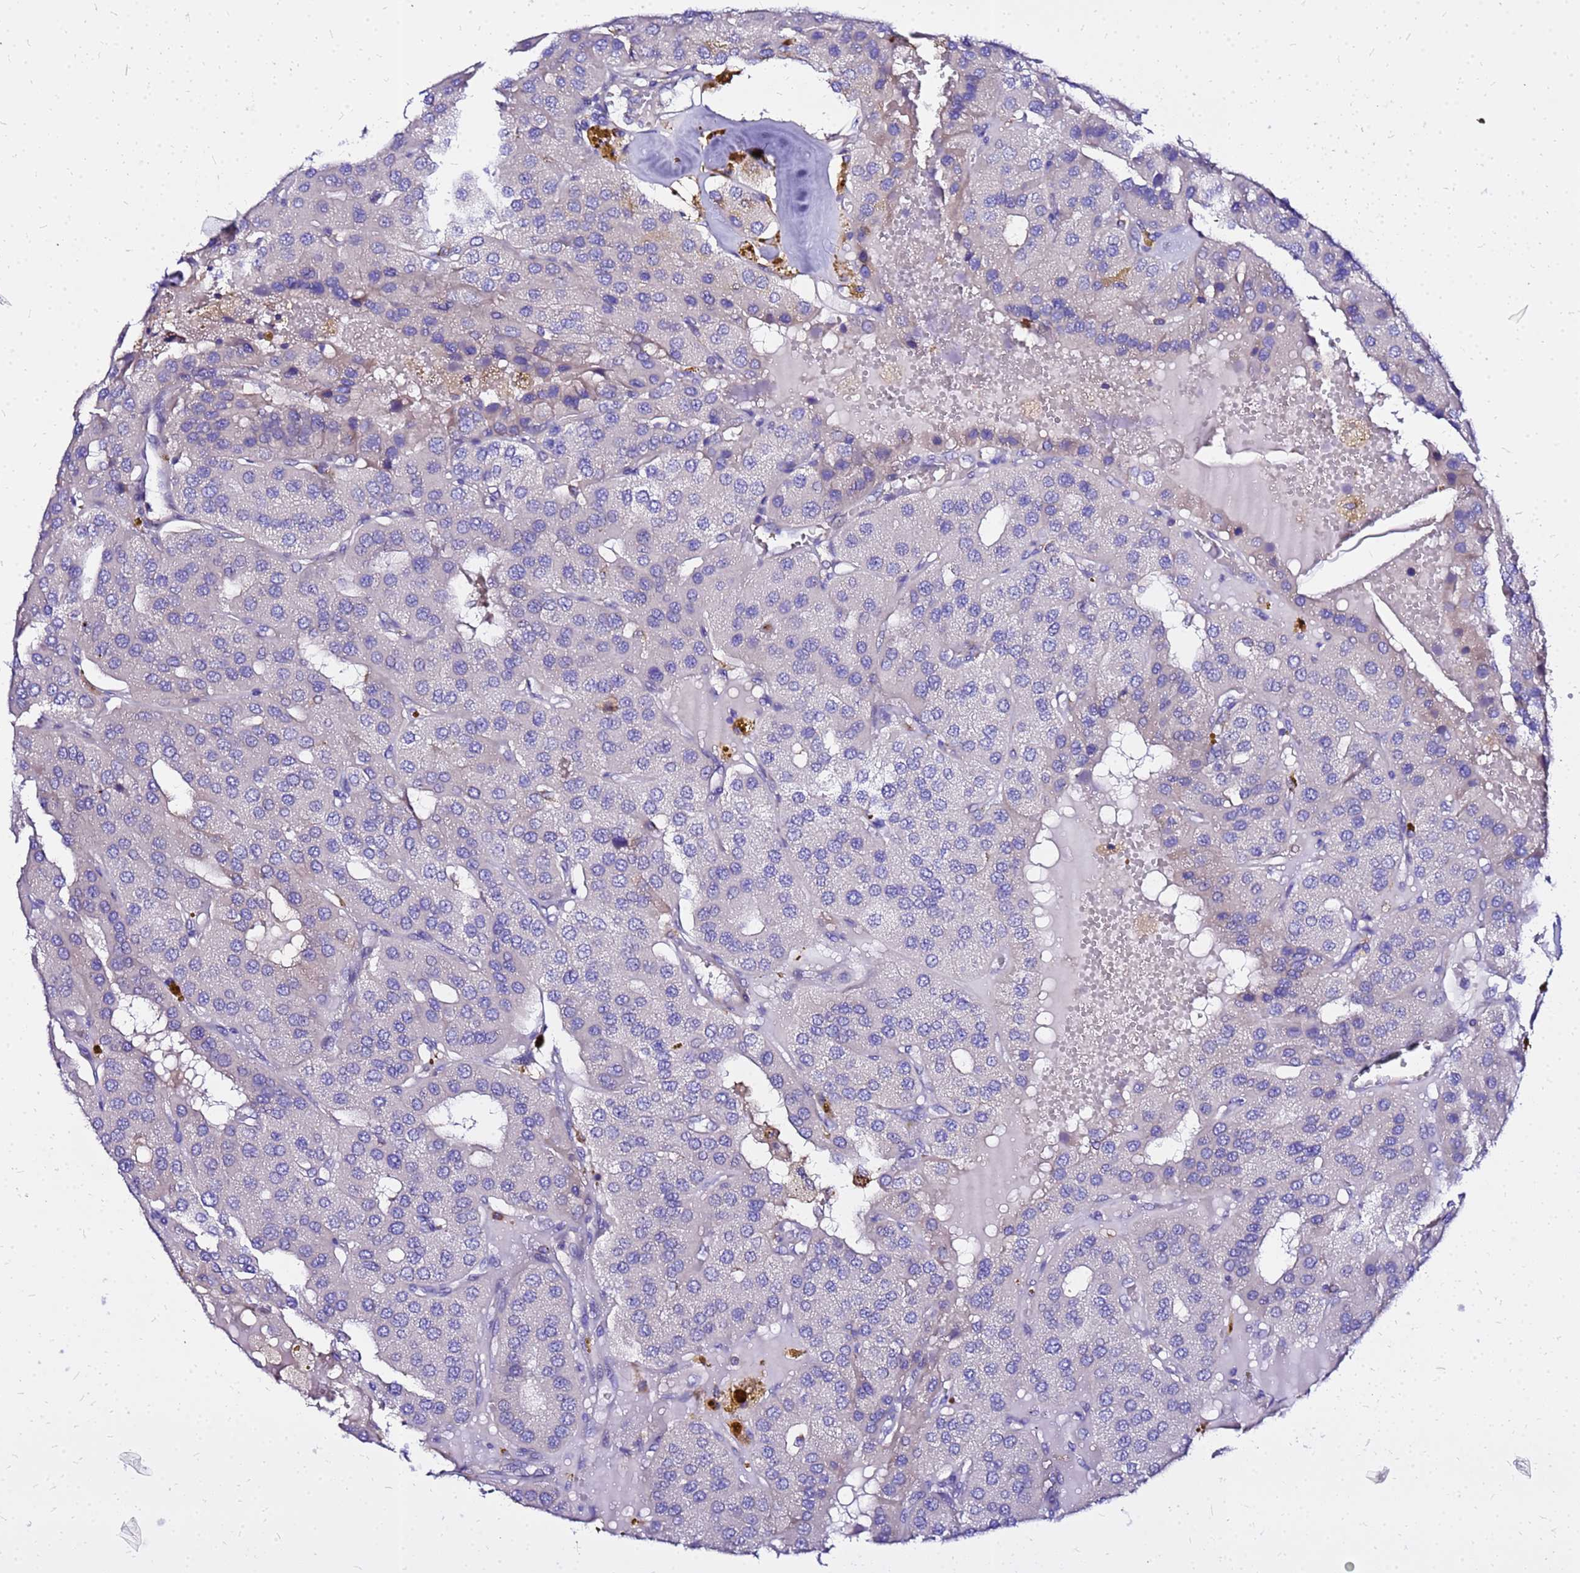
{"staining": {"intensity": "negative", "quantity": "none", "location": "none"}, "tissue": "parathyroid gland", "cell_type": "Glandular cells", "image_type": "normal", "snomed": [{"axis": "morphology", "description": "Normal tissue, NOS"}, {"axis": "morphology", "description": "Adenoma, NOS"}, {"axis": "topography", "description": "Parathyroid gland"}], "caption": "Micrograph shows no significant protein staining in glandular cells of unremarkable parathyroid gland.", "gene": "HERC5", "patient": {"sex": "female", "age": 86}}